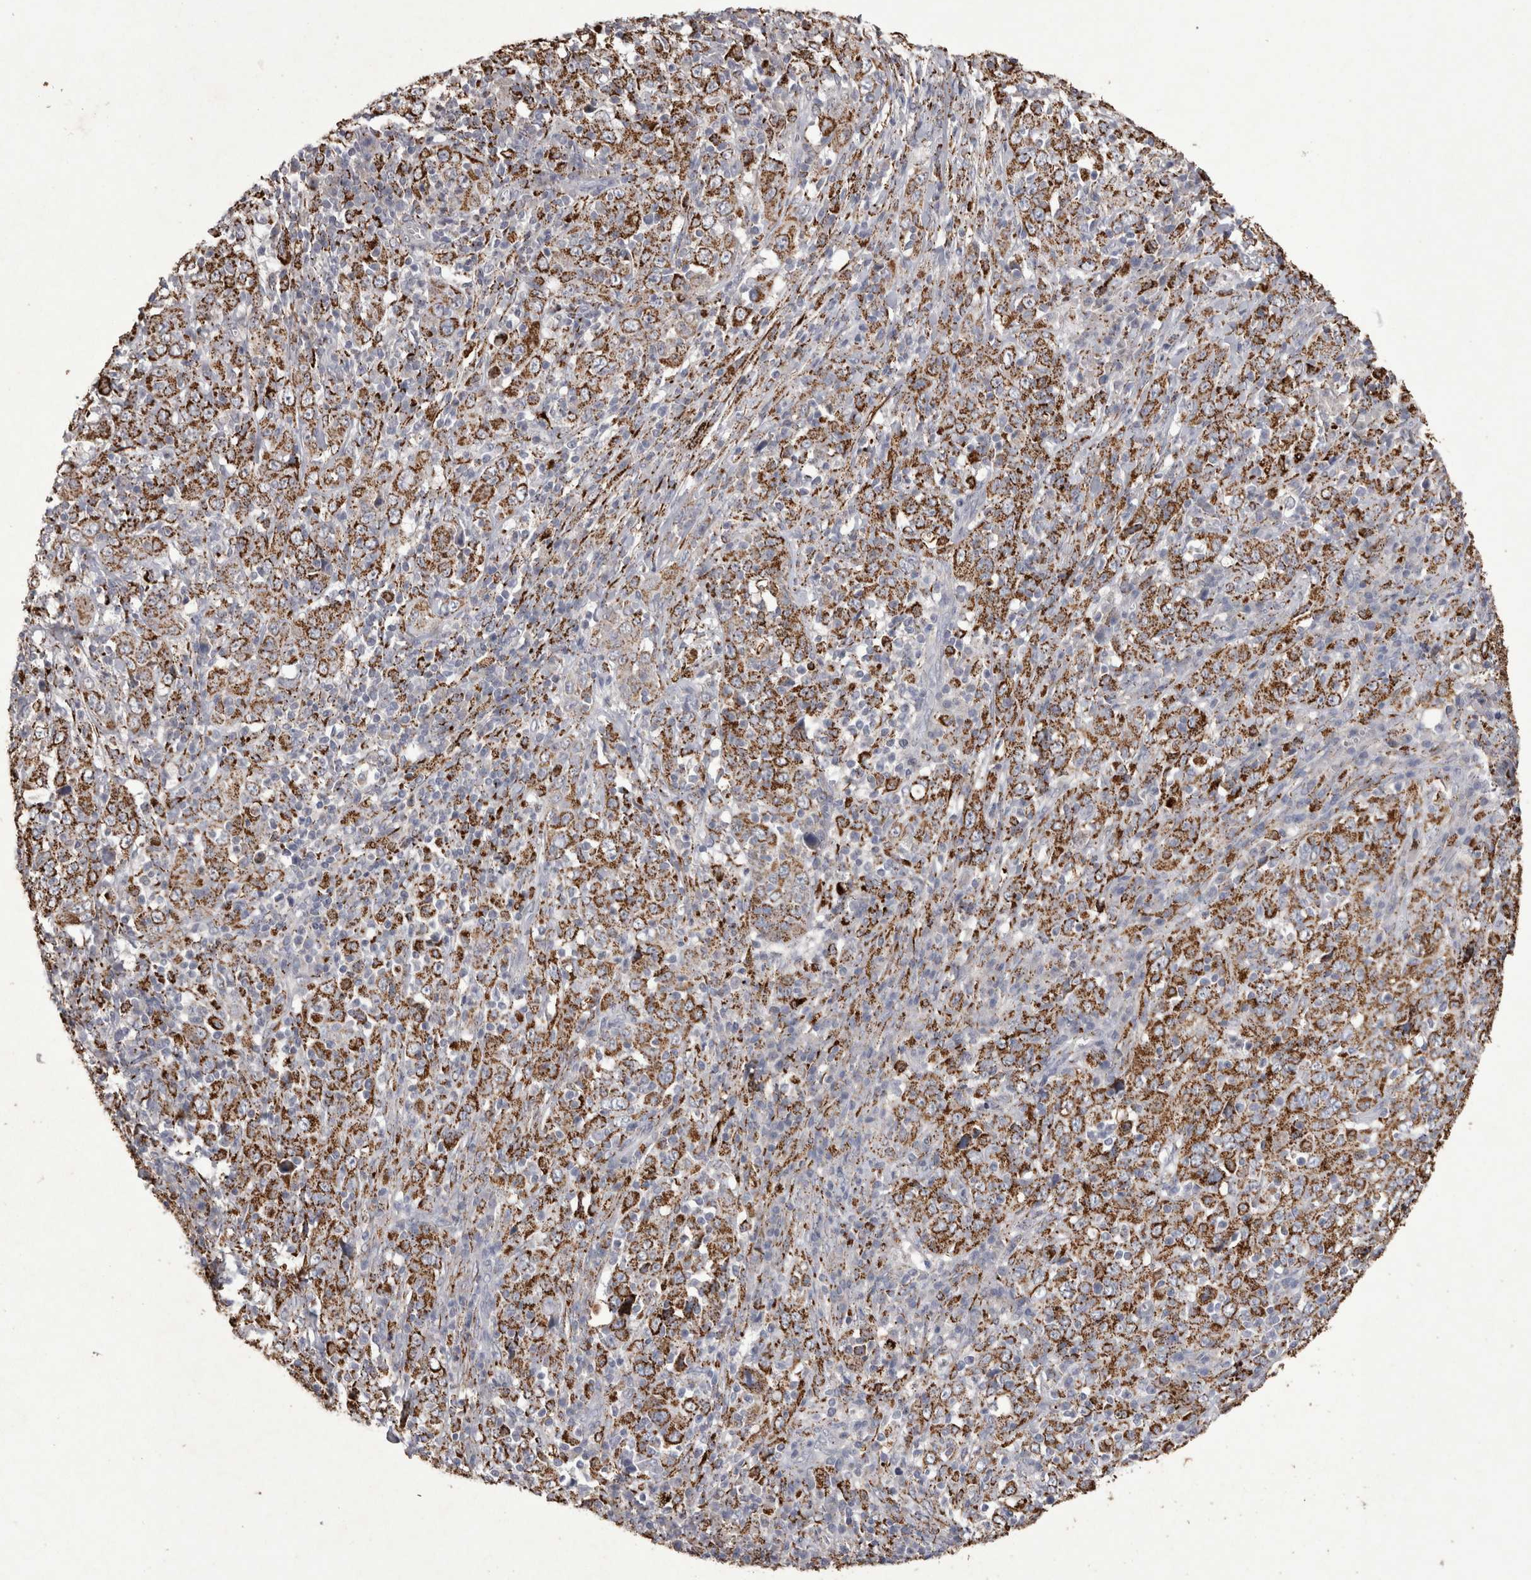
{"staining": {"intensity": "strong", "quantity": ">75%", "location": "cytoplasmic/membranous"}, "tissue": "cervical cancer", "cell_type": "Tumor cells", "image_type": "cancer", "snomed": [{"axis": "morphology", "description": "Squamous cell carcinoma, NOS"}, {"axis": "topography", "description": "Cervix"}], "caption": "Protein expression analysis of human cervical squamous cell carcinoma reveals strong cytoplasmic/membranous positivity in about >75% of tumor cells.", "gene": "DKK3", "patient": {"sex": "female", "age": 46}}